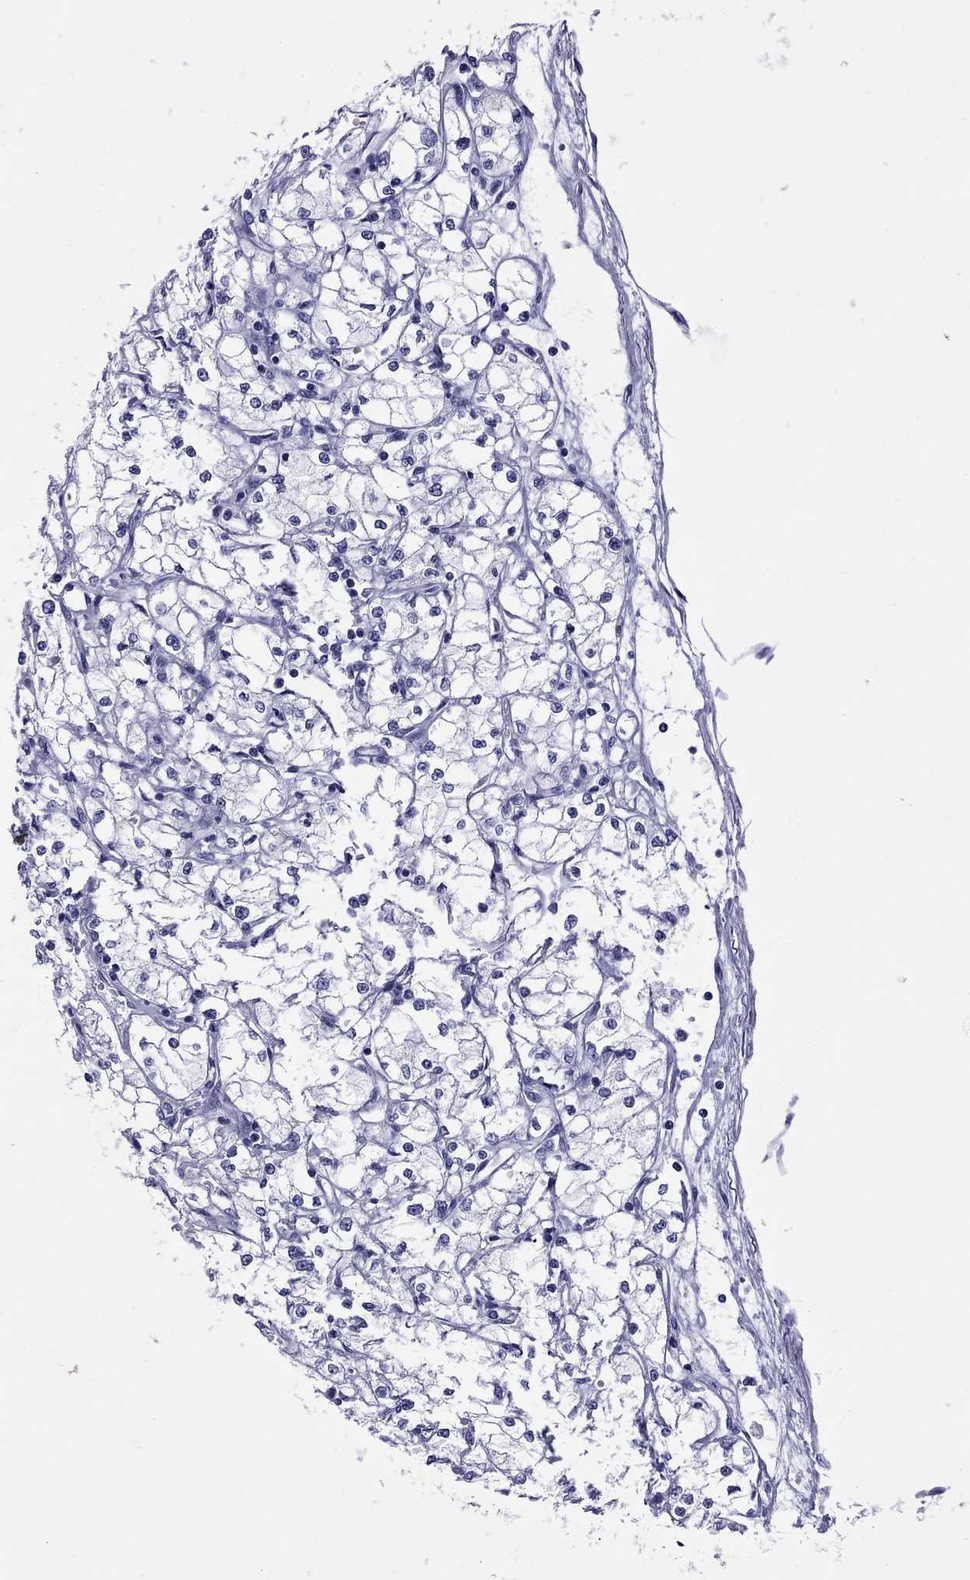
{"staining": {"intensity": "negative", "quantity": "none", "location": "none"}, "tissue": "renal cancer", "cell_type": "Tumor cells", "image_type": "cancer", "snomed": [{"axis": "morphology", "description": "Adenocarcinoma, NOS"}, {"axis": "topography", "description": "Kidney"}], "caption": "Protein analysis of renal adenocarcinoma displays no significant positivity in tumor cells.", "gene": "FIGLA", "patient": {"sex": "male", "age": 67}}